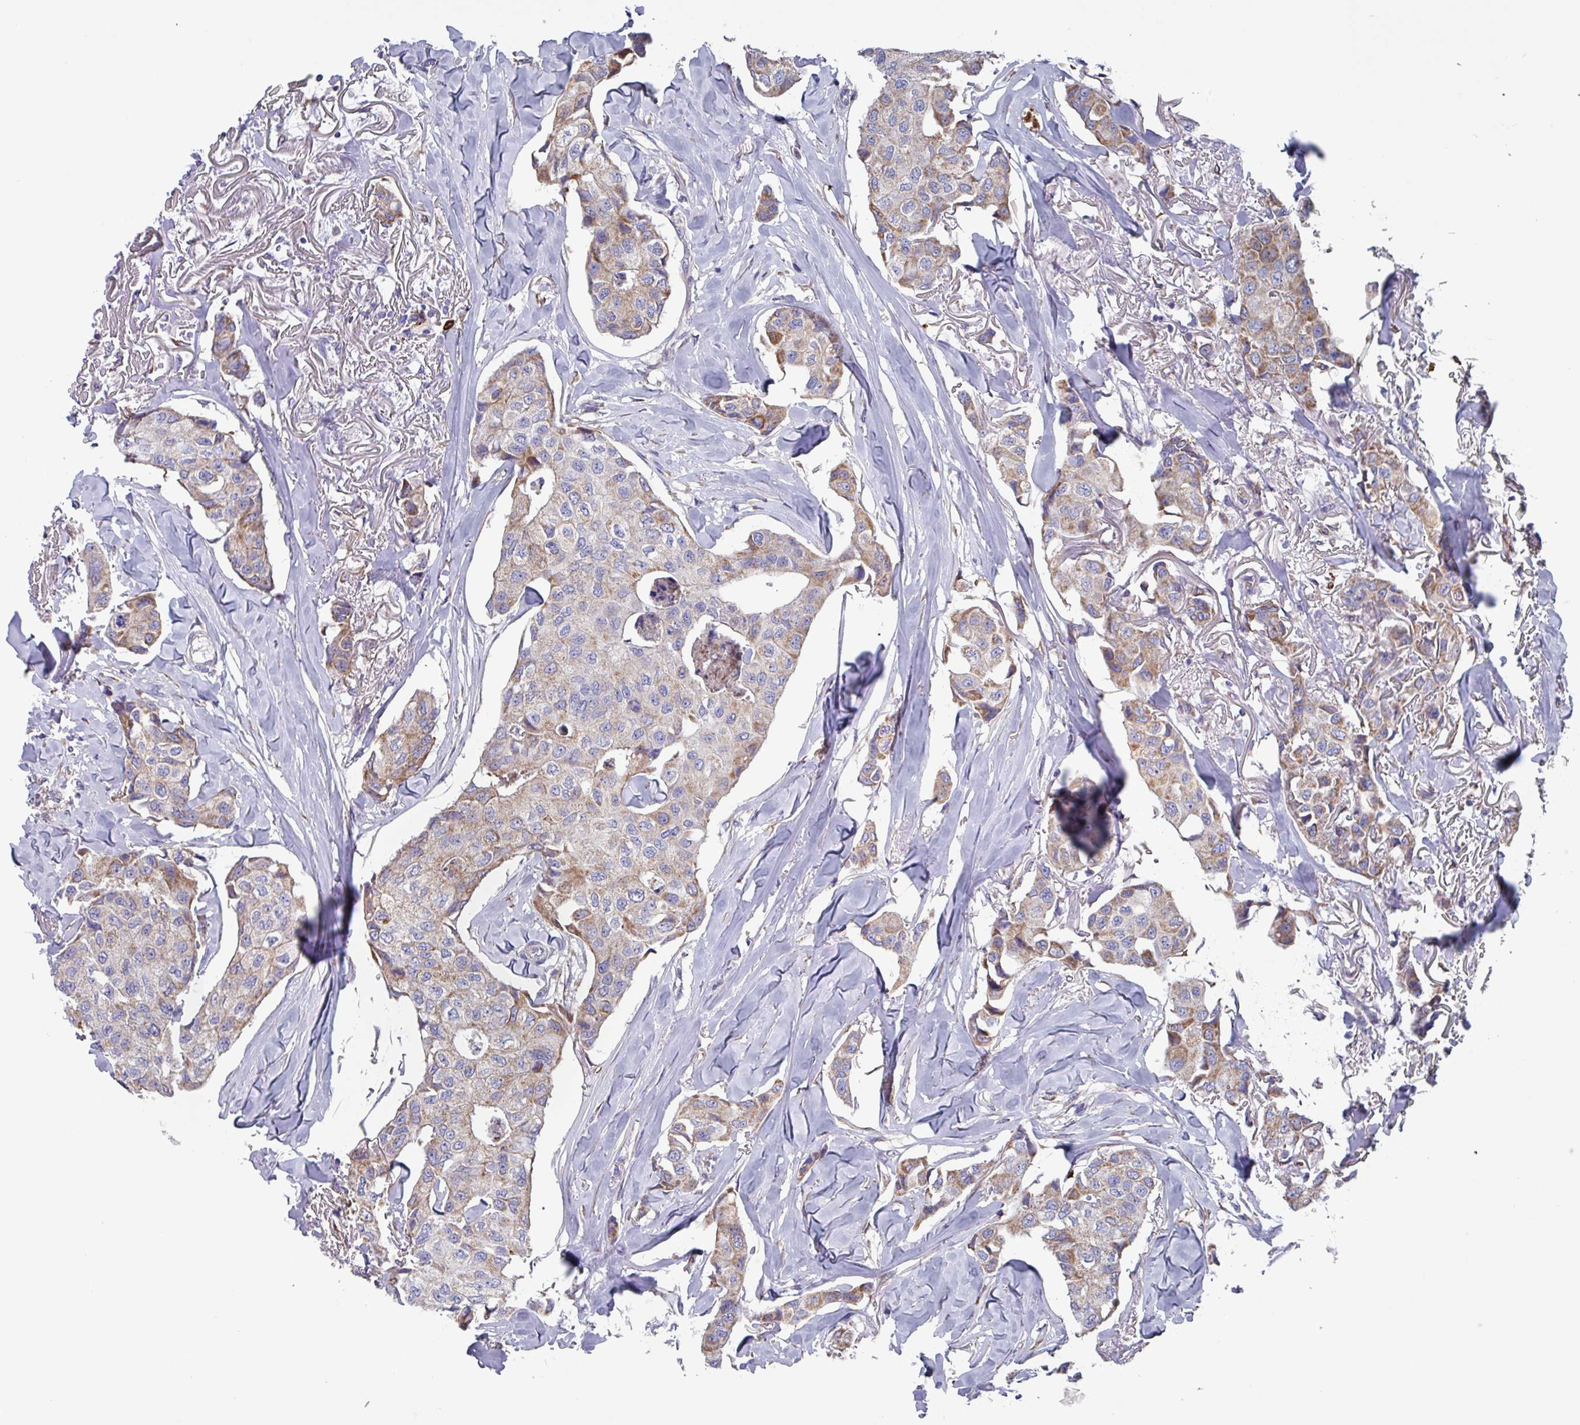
{"staining": {"intensity": "moderate", "quantity": "25%-75%", "location": "cytoplasmic/membranous"}, "tissue": "breast cancer", "cell_type": "Tumor cells", "image_type": "cancer", "snomed": [{"axis": "morphology", "description": "Duct carcinoma"}, {"axis": "topography", "description": "Breast"}], "caption": "Intraductal carcinoma (breast) tissue displays moderate cytoplasmic/membranous staining in about 25%-75% of tumor cells (DAB = brown stain, brightfield microscopy at high magnification).", "gene": "UQCC2", "patient": {"sex": "female", "age": 80}}